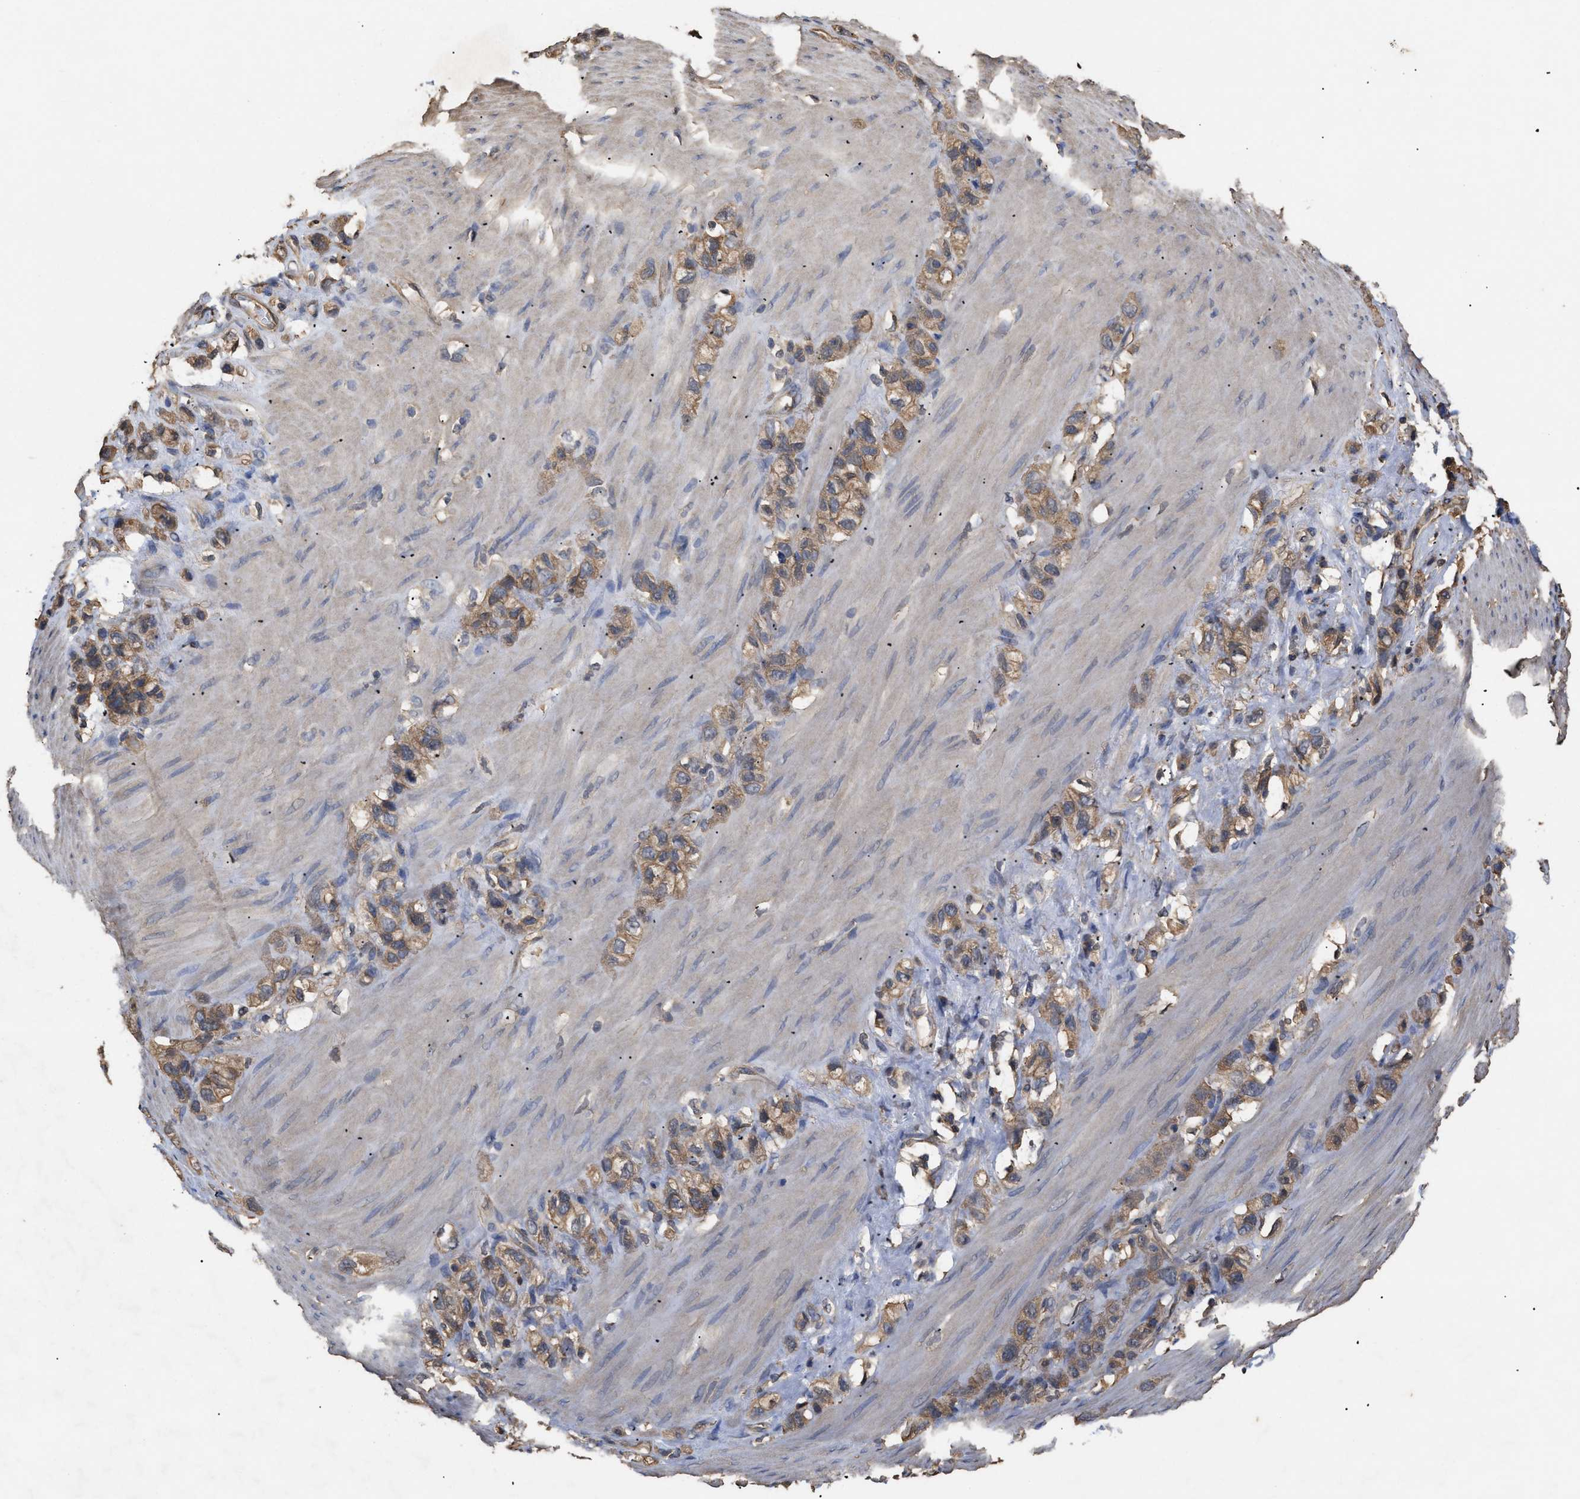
{"staining": {"intensity": "moderate", "quantity": ">75%", "location": "cytoplasmic/membranous"}, "tissue": "stomach cancer", "cell_type": "Tumor cells", "image_type": "cancer", "snomed": [{"axis": "morphology", "description": "Normal tissue, NOS"}, {"axis": "morphology", "description": "Adenocarcinoma, NOS"}, {"axis": "morphology", "description": "Adenocarcinoma, High grade"}, {"axis": "topography", "description": "Stomach, upper"}, {"axis": "topography", "description": "Stomach"}], "caption": "Protein analysis of stomach cancer tissue reveals moderate cytoplasmic/membranous positivity in approximately >75% of tumor cells.", "gene": "CALM1", "patient": {"sex": "female", "age": 65}}